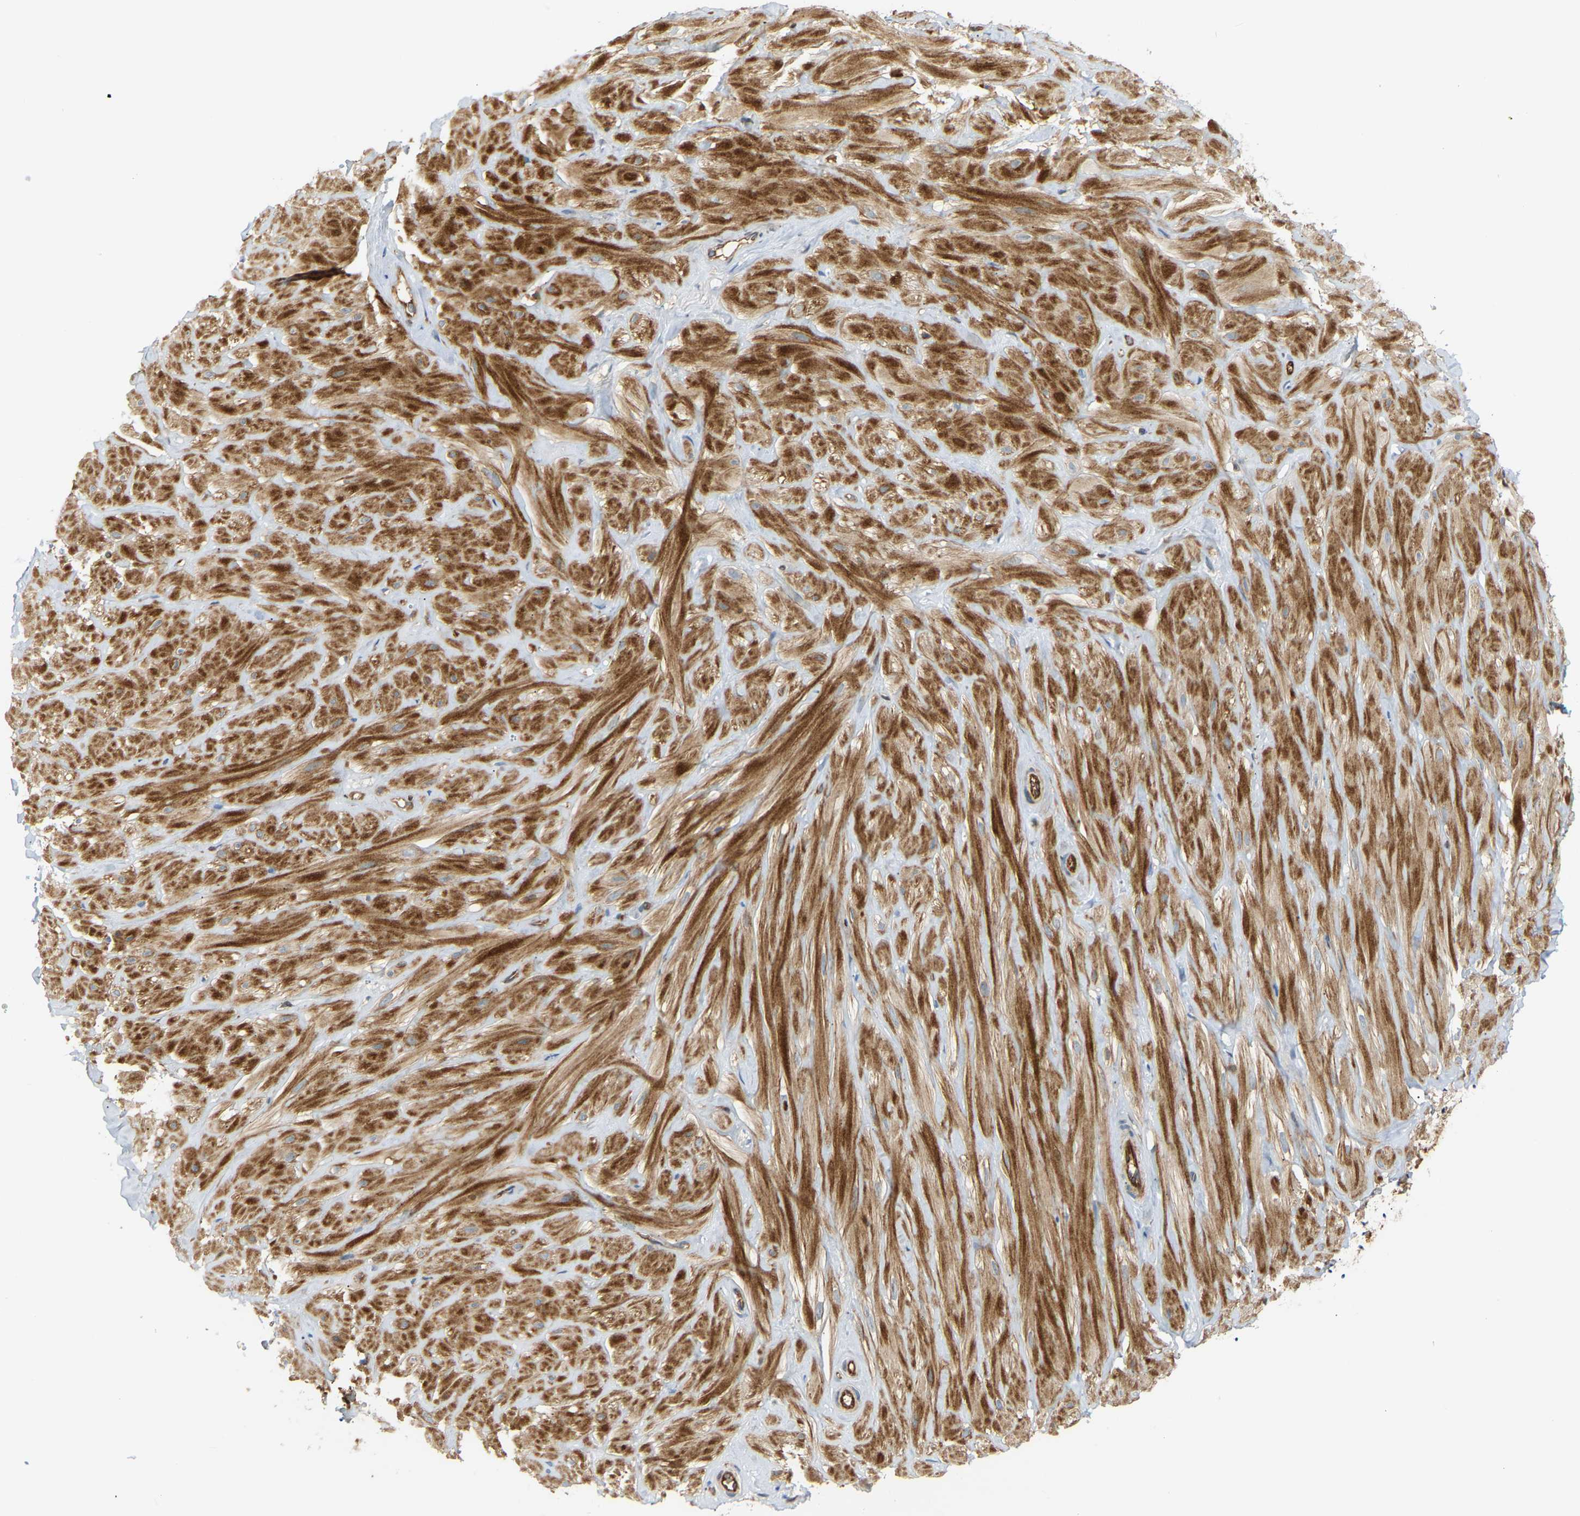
{"staining": {"intensity": "negative", "quantity": "none", "location": "none"}, "tissue": "adipose tissue", "cell_type": "Adipocytes", "image_type": "normal", "snomed": [{"axis": "morphology", "description": "Normal tissue, NOS"}, {"axis": "topography", "description": "Adipose tissue"}, {"axis": "topography", "description": "Vascular tissue"}, {"axis": "topography", "description": "Peripheral nerve tissue"}], "caption": "Immunohistochemistry (IHC) of normal adipose tissue demonstrates no expression in adipocytes.", "gene": "PLCG2", "patient": {"sex": "male", "age": 25}}